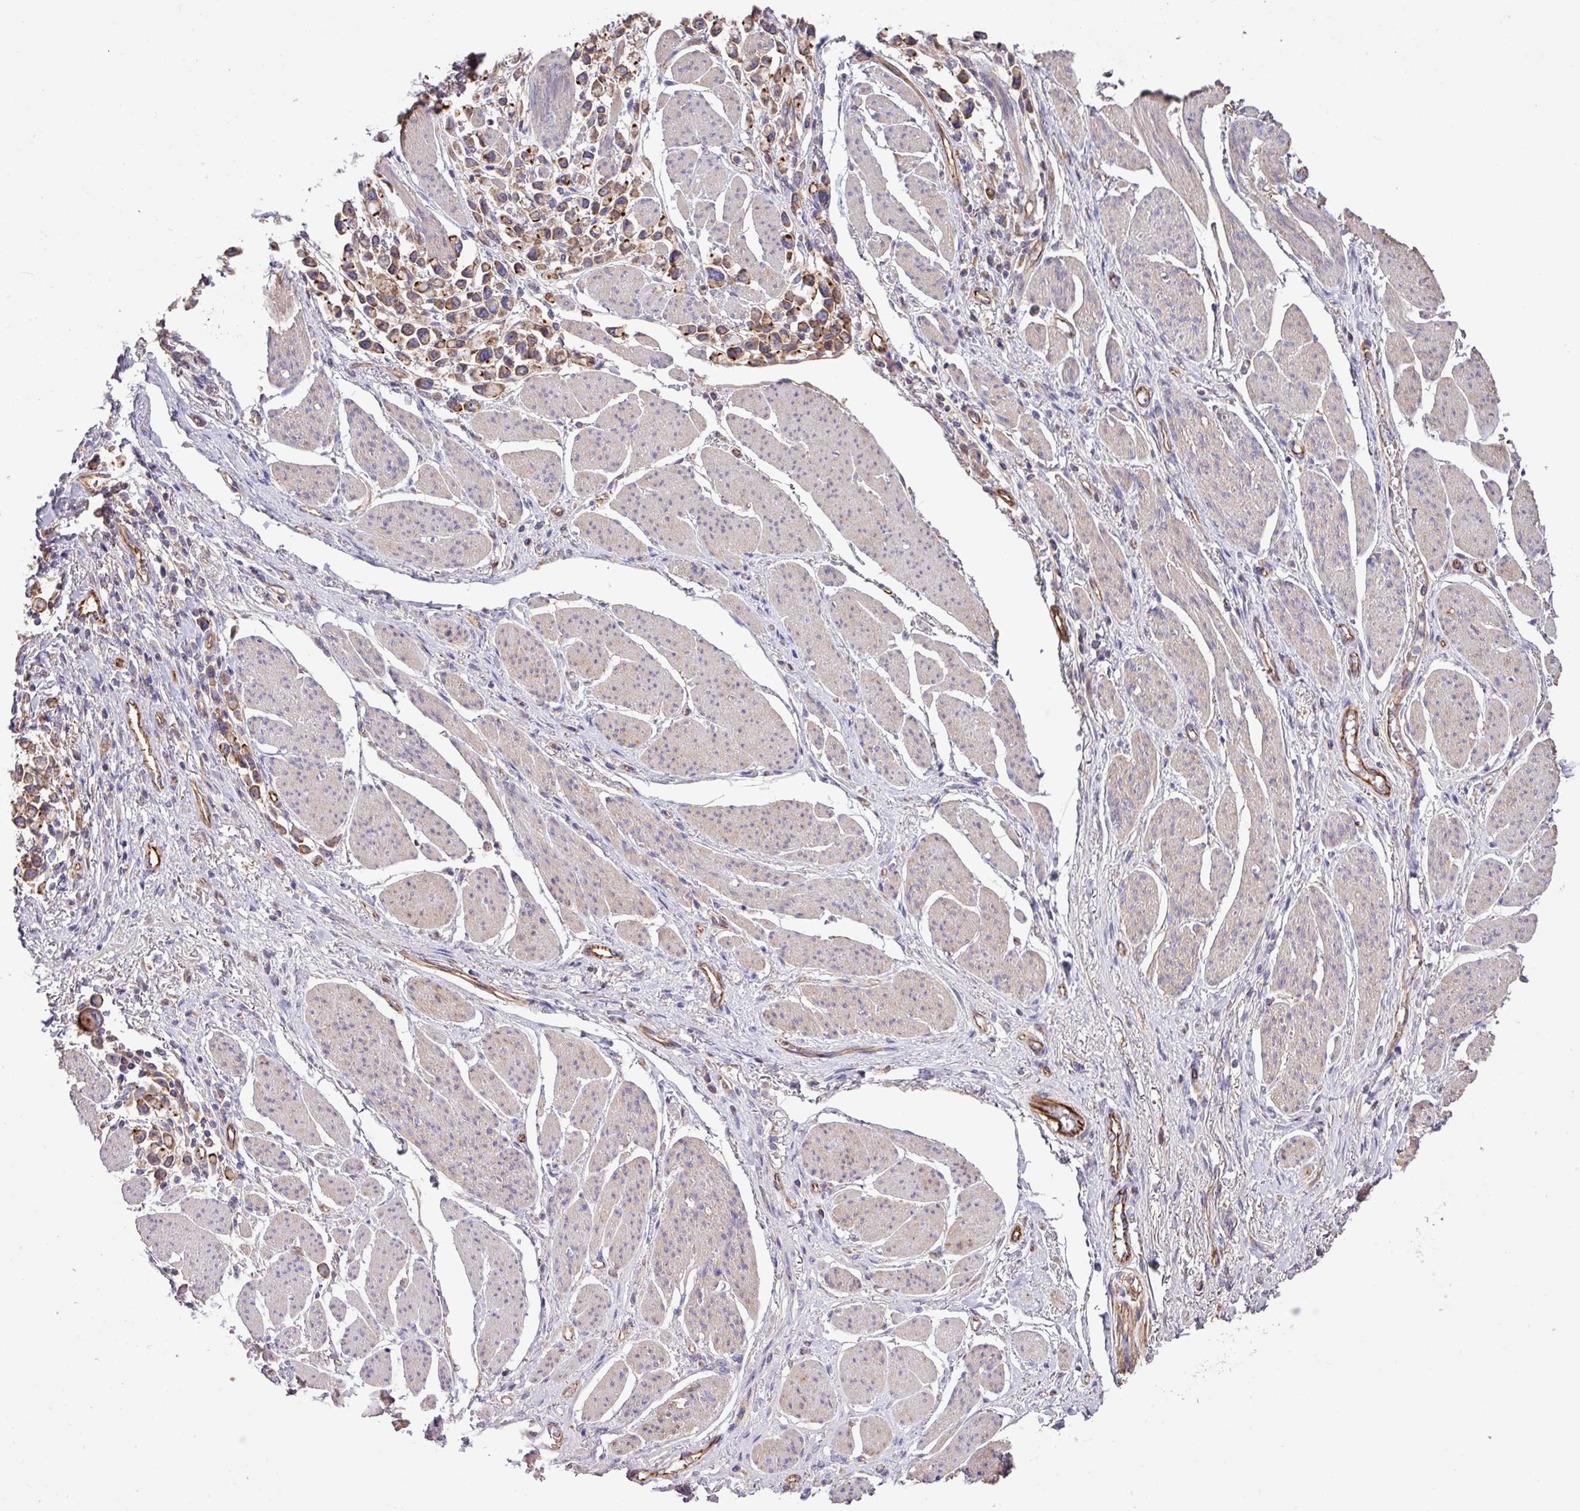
{"staining": {"intensity": "moderate", "quantity": ">75%", "location": "cytoplasmic/membranous"}, "tissue": "stomach cancer", "cell_type": "Tumor cells", "image_type": "cancer", "snomed": [{"axis": "morphology", "description": "Adenocarcinoma, NOS"}, {"axis": "topography", "description": "Stomach"}], "caption": "Tumor cells display moderate cytoplasmic/membranous staining in about >75% of cells in adenocarcinoma (stomach). The staining was performed using DAB, with brown indicating positive protein expression. Nuclei are stained blue with hematoxylin.", "gene": "LRRC53", "patient": {"sex": "female", "age": 81}}